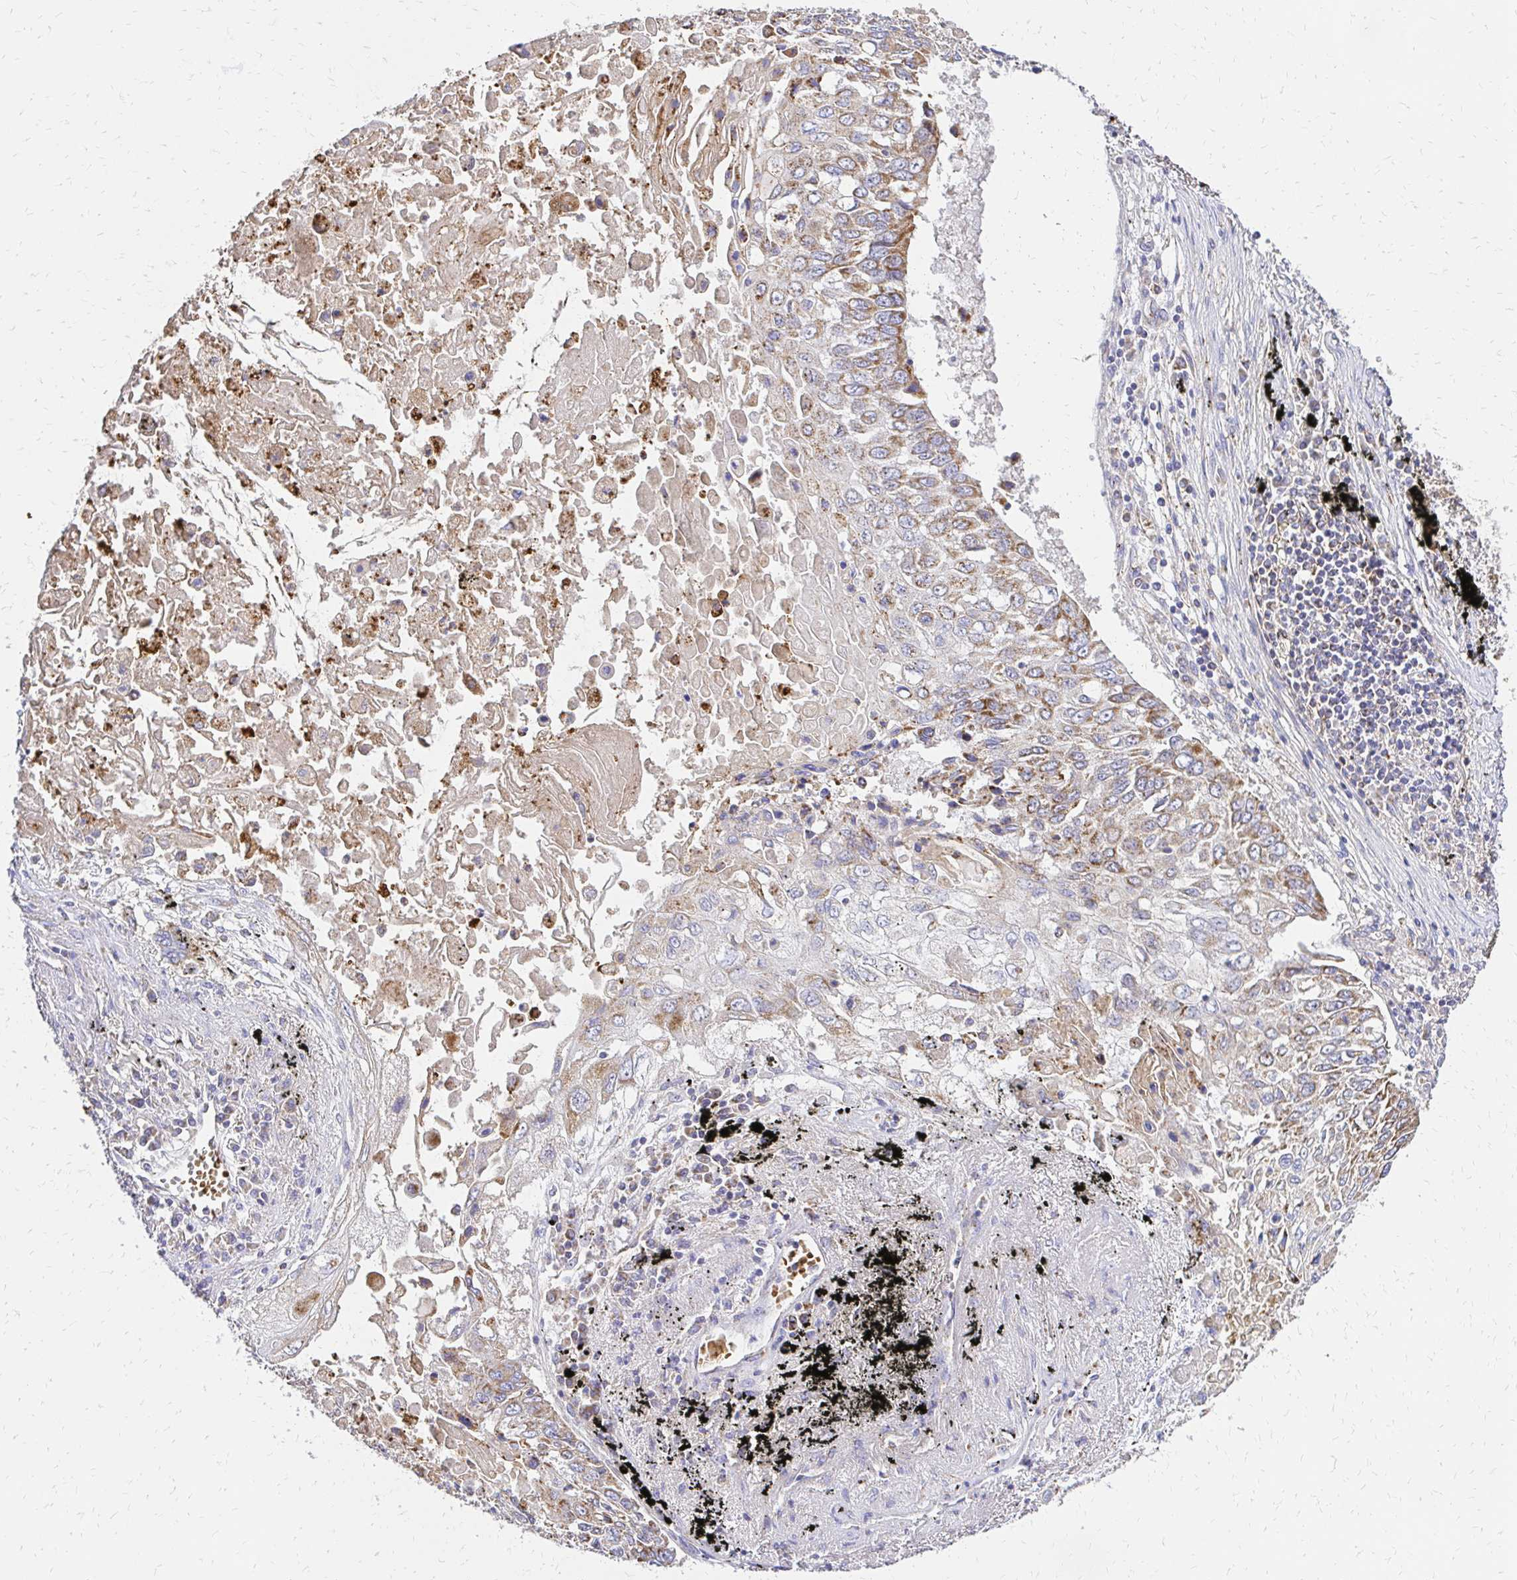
{"staining": {"intensity": "moderate", "quantity": "25%-75%", "location": "cytoplasmic/membranous"}, "tissue": "lung cancer", "cell_type": "Tumor cells", "image_type": "cancer", "snomed": [{"axis": "morphology", "description": "Squamous cell carcinoma, NOS"}, {"axis": "topography", "description": "Lung"}], "caption": "Tumor cells reveal medium levels of moderate cytoplasmic/membranous staining in approximately 25%-75% of cells in human lung cancer.", "gene": "MRPL13", "patient": {"sex": "male", "age": 75}}